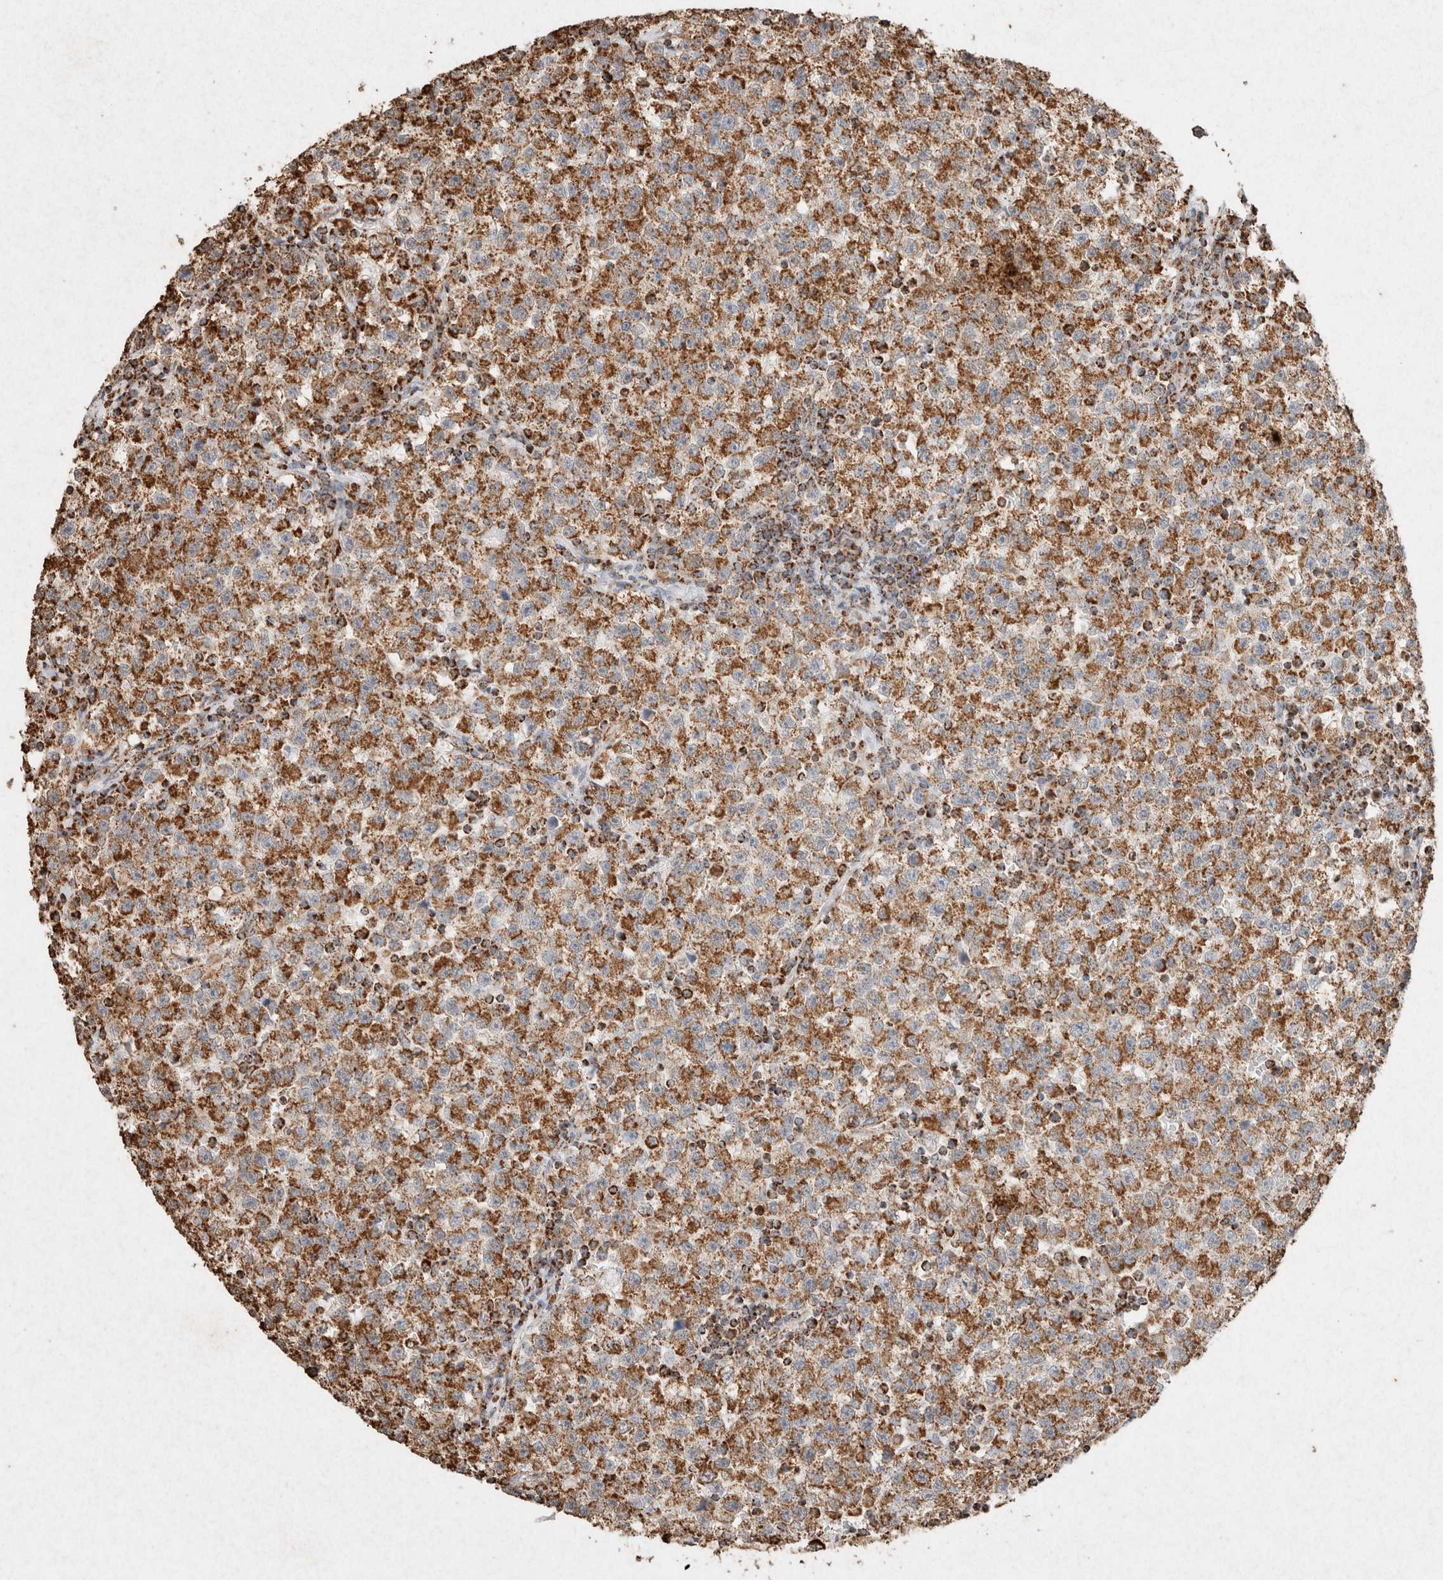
{"staining": {"intensity": "moderate", "quantity": ">75%", "location": "cytoplasmic/membranous"}, "tissue": "testis cancer", "cell_type": "Tumor cells", "image_type": "cancer", "snomed": [{"axis": "morphology", "description": "Seminoma, NOS"}, {"axis": "topography", "description": "Testis"}], "caption": "Seminoma (testis) was stained to show a protein in brown. There is medium levels of moderate cytoplasmic/membranous positivity in about >75% of tumor cells.", "gene": "SDC2", "patient": {"sex": "male", "age": 22}}